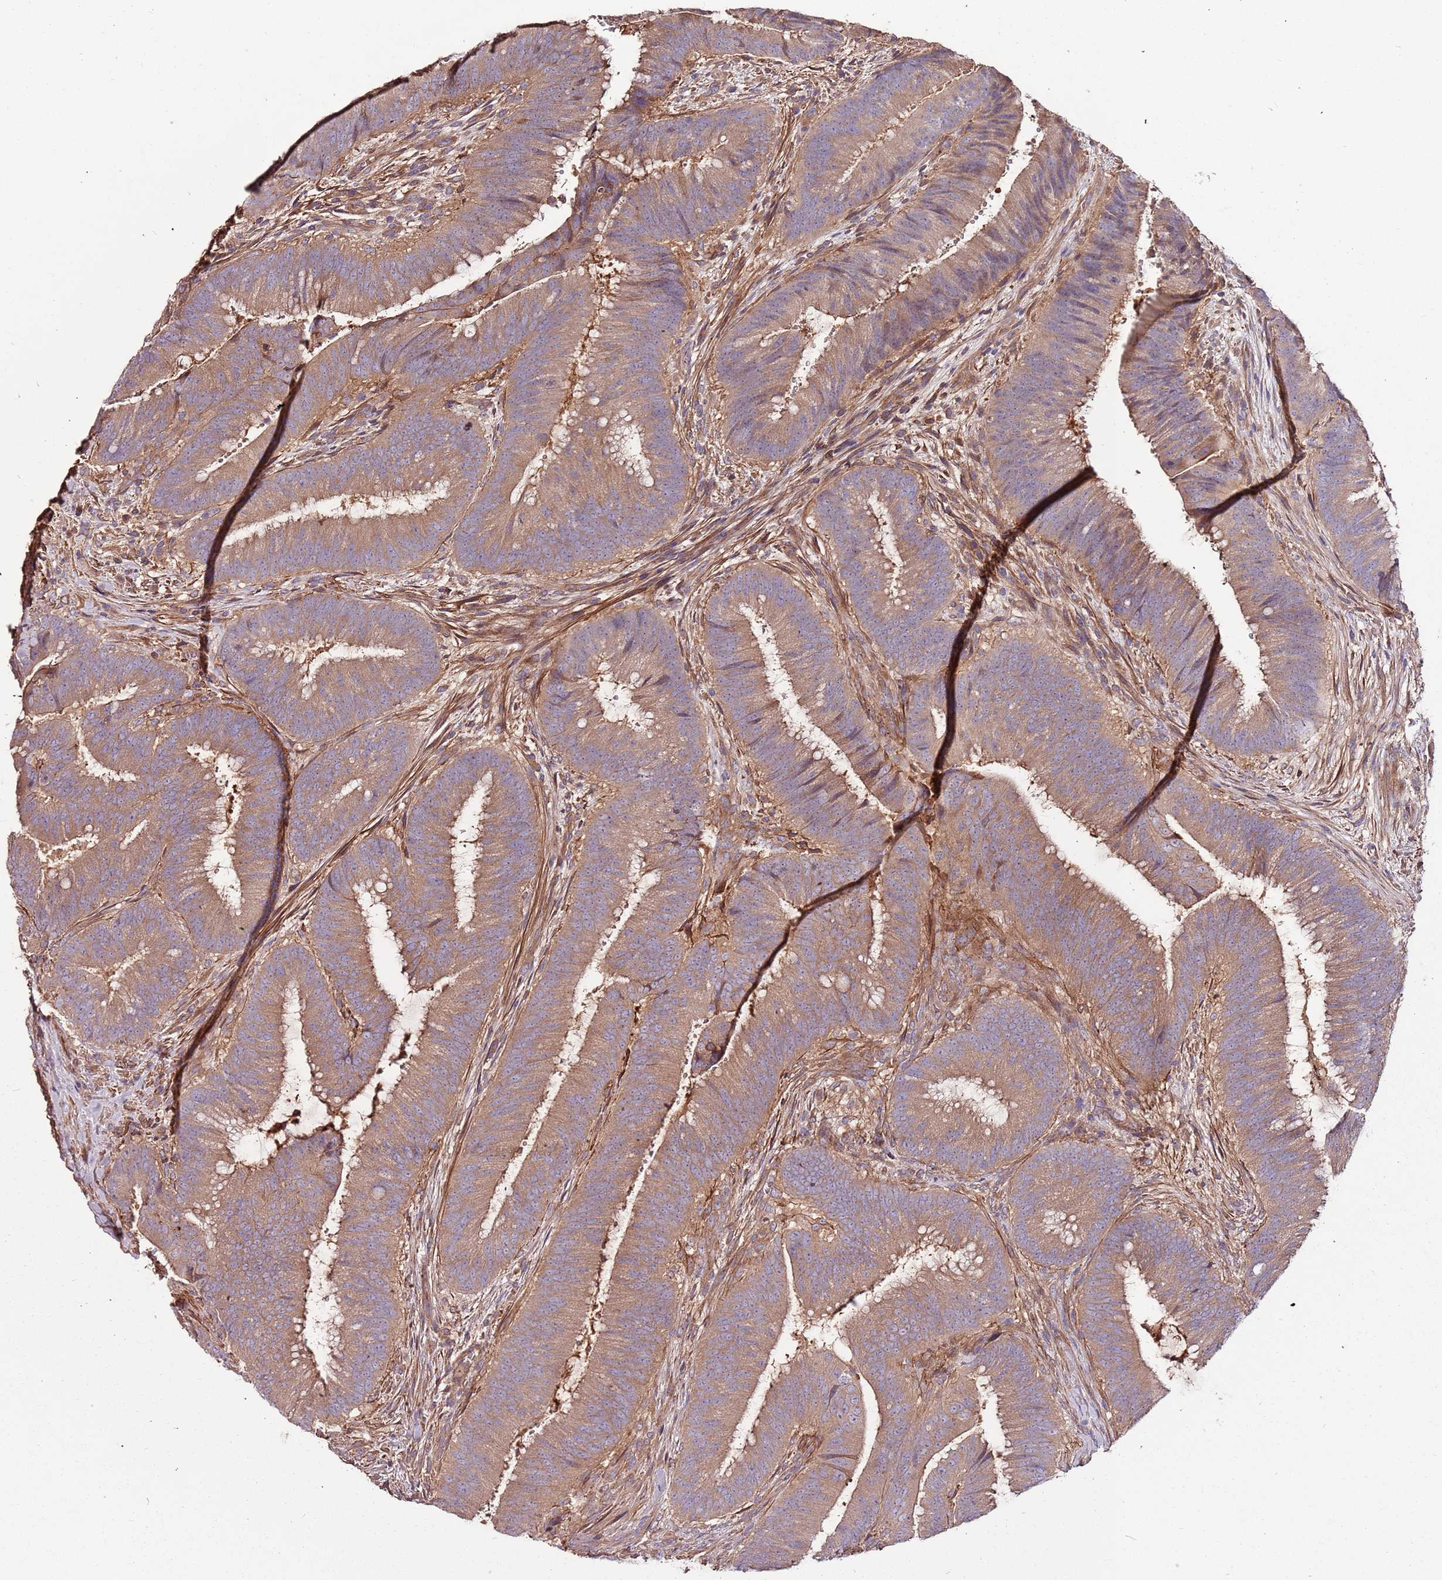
{"staining": {"intensity": "moderate", "quantity": ">75%", "location": "cytoplasmic/membranous"}, "tissue": "colorectal cancer", "cell_type": "Tumor cells", "image_type": "cancer", "snomed": [{"axis": "morphology", "description": "Adenocarcinoma, NOS"}, {"axis": "topography", "description": "Colon"}], "caption": "IHC (DAB) staining of colorectal adenocarcinoma demonstrates moderate cytoplasmic/membranous protein staining in approximately >75% of tumor cells. Nuclei are stained in blue.", "gene": "DENR", "patient": {"sex": "female", "age": 43}}